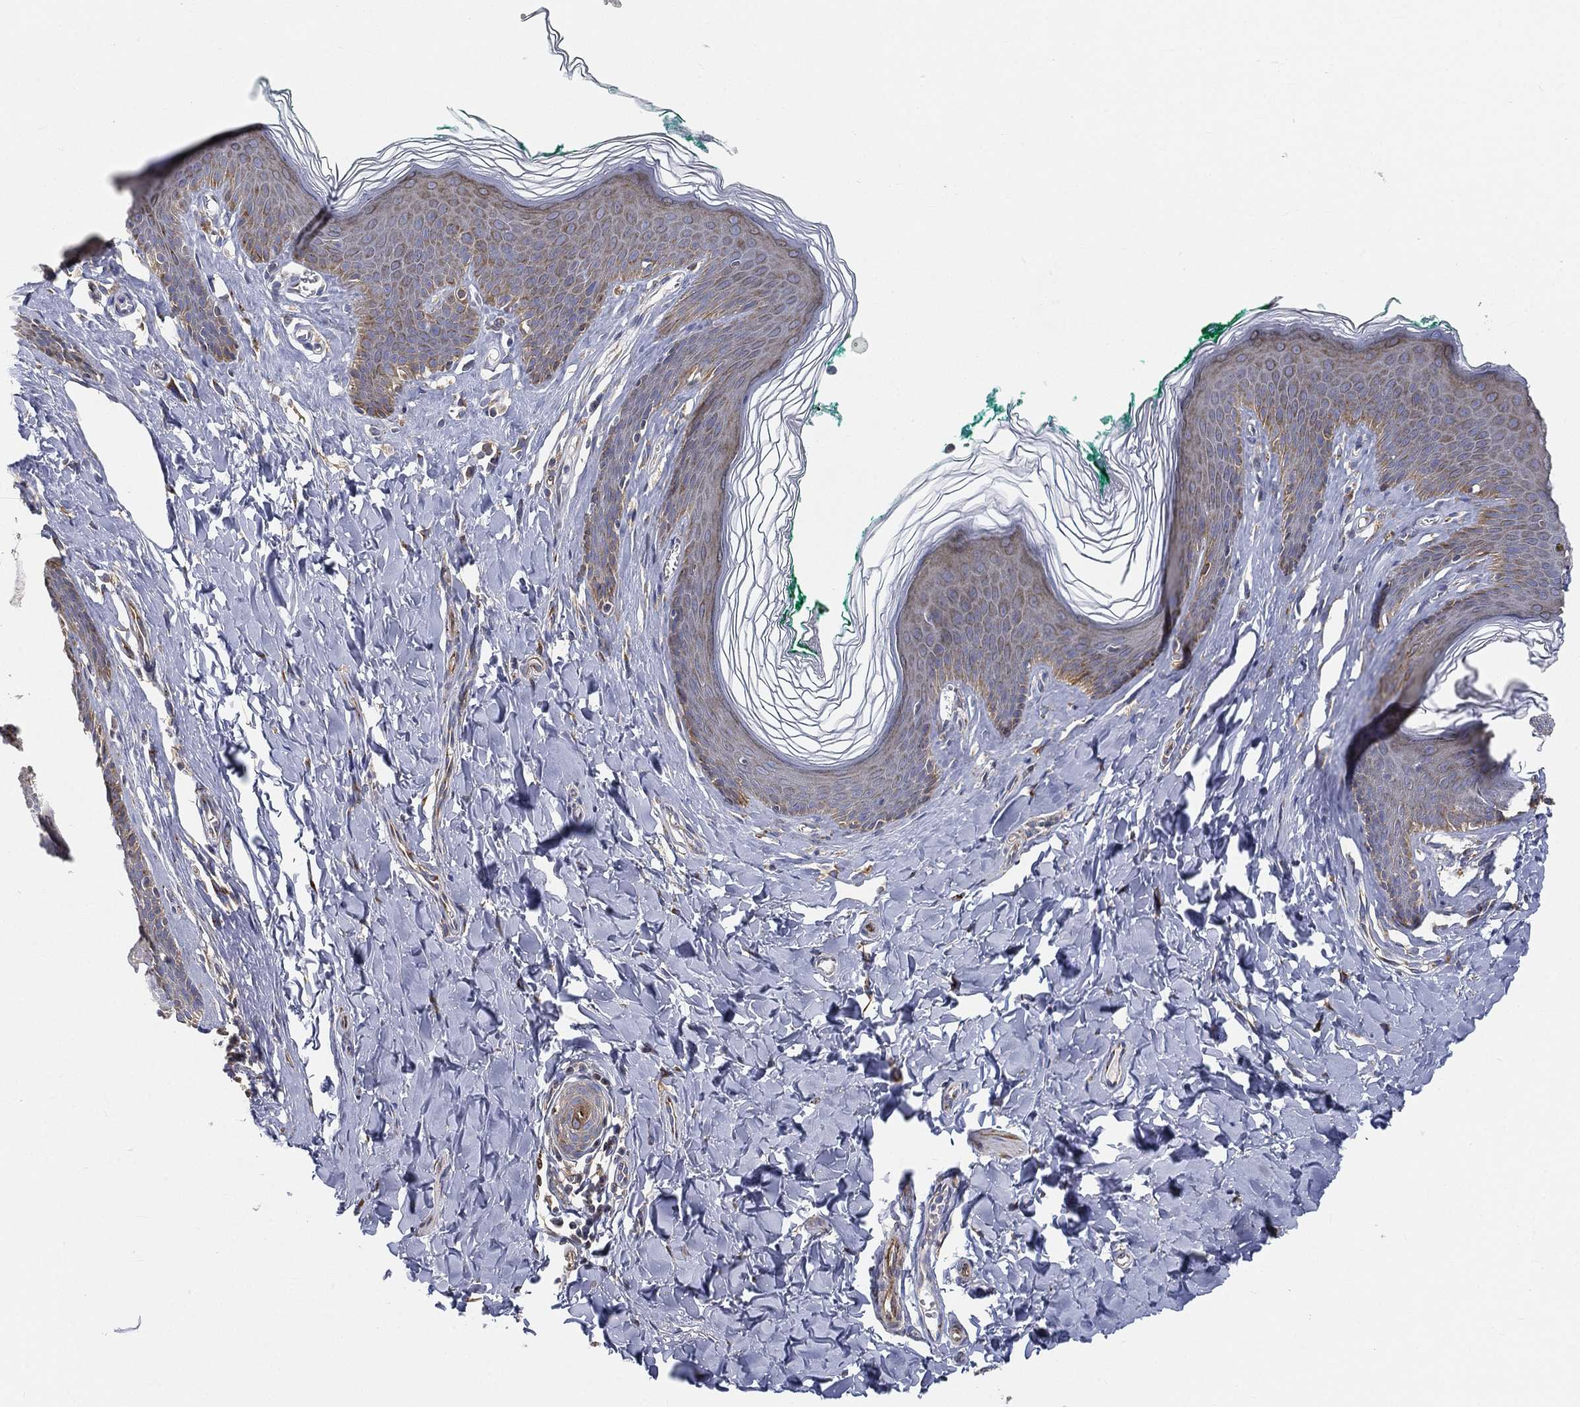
{"staining": {"intensity": "moderate", "quantity": "<25%", "location": "cytoplasmic/membranous"}, "tissue": "skin", "cell_type": "Epidermal cells", "image_type": "normal", "snomed": [{"axis": "morphology", "description": "Normal tissue, NOS"}, {"axis": "topography", "description": "Vulva"}], "caption": "Moderate cytoplasmic/membranous expression is appreciated in about <25% of epidermal cells in benign skin. (DAB (3,3'-diaminobenzidine) = brown stain, brightfield microscopy at high magnification).", "gene": "TMEM25", "patient": {"sex": "female", "age": 66}}